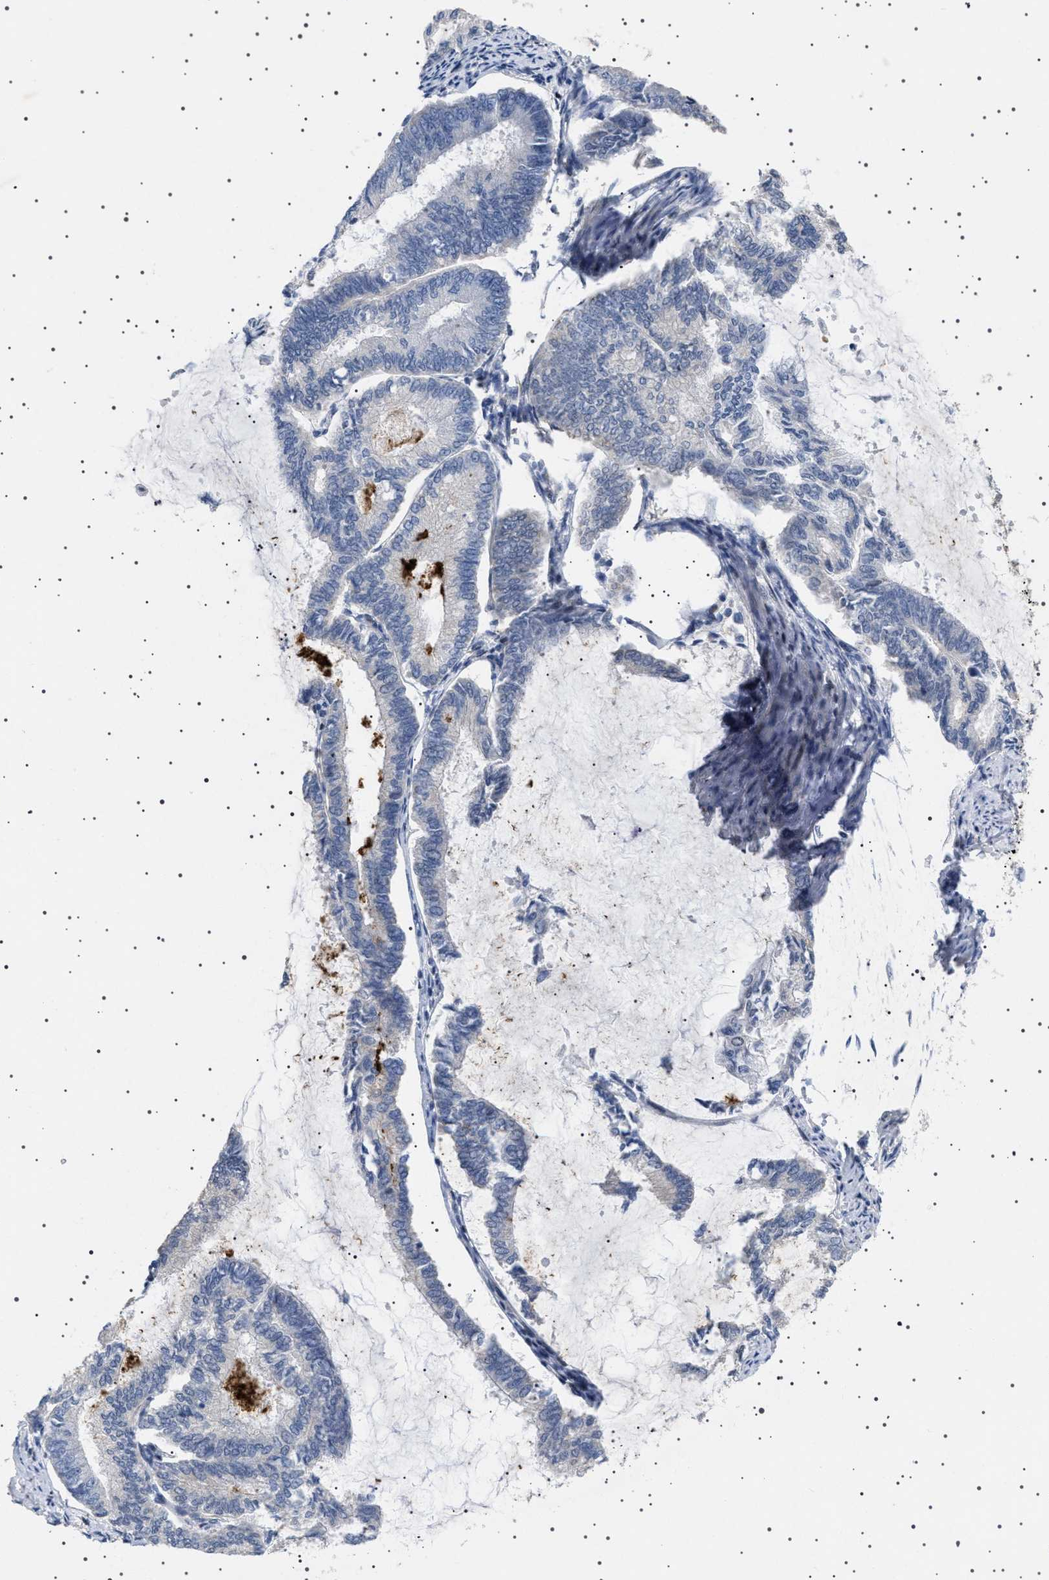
{"staining": {"intensity": "negative", "quantity": "none", "location": "none"}, "tissue": "endometrial cancer", "cell_type": "Tumor cells", "image_type": "cancer", "snomed": [{"axis": "morphology", "description": "Adenocarcinoma, NOS"}, {"axis": "topography", "description": "Endometrium"}], "caption": "Immunohistochemistry (IHC) image of neoplastic tissue: human adenocarcinoma (endometrial) stained with DAB (3,3'-diaminobenzidine) demonstrates no significant protein expression in tumor cells. (Brightfield microscopy of DAB (3,3'-diaminobenzidine) immunohistochemistry at high magnification).", "gene": "HTR1A", "patient": {"sex": "female", "age": 86}}